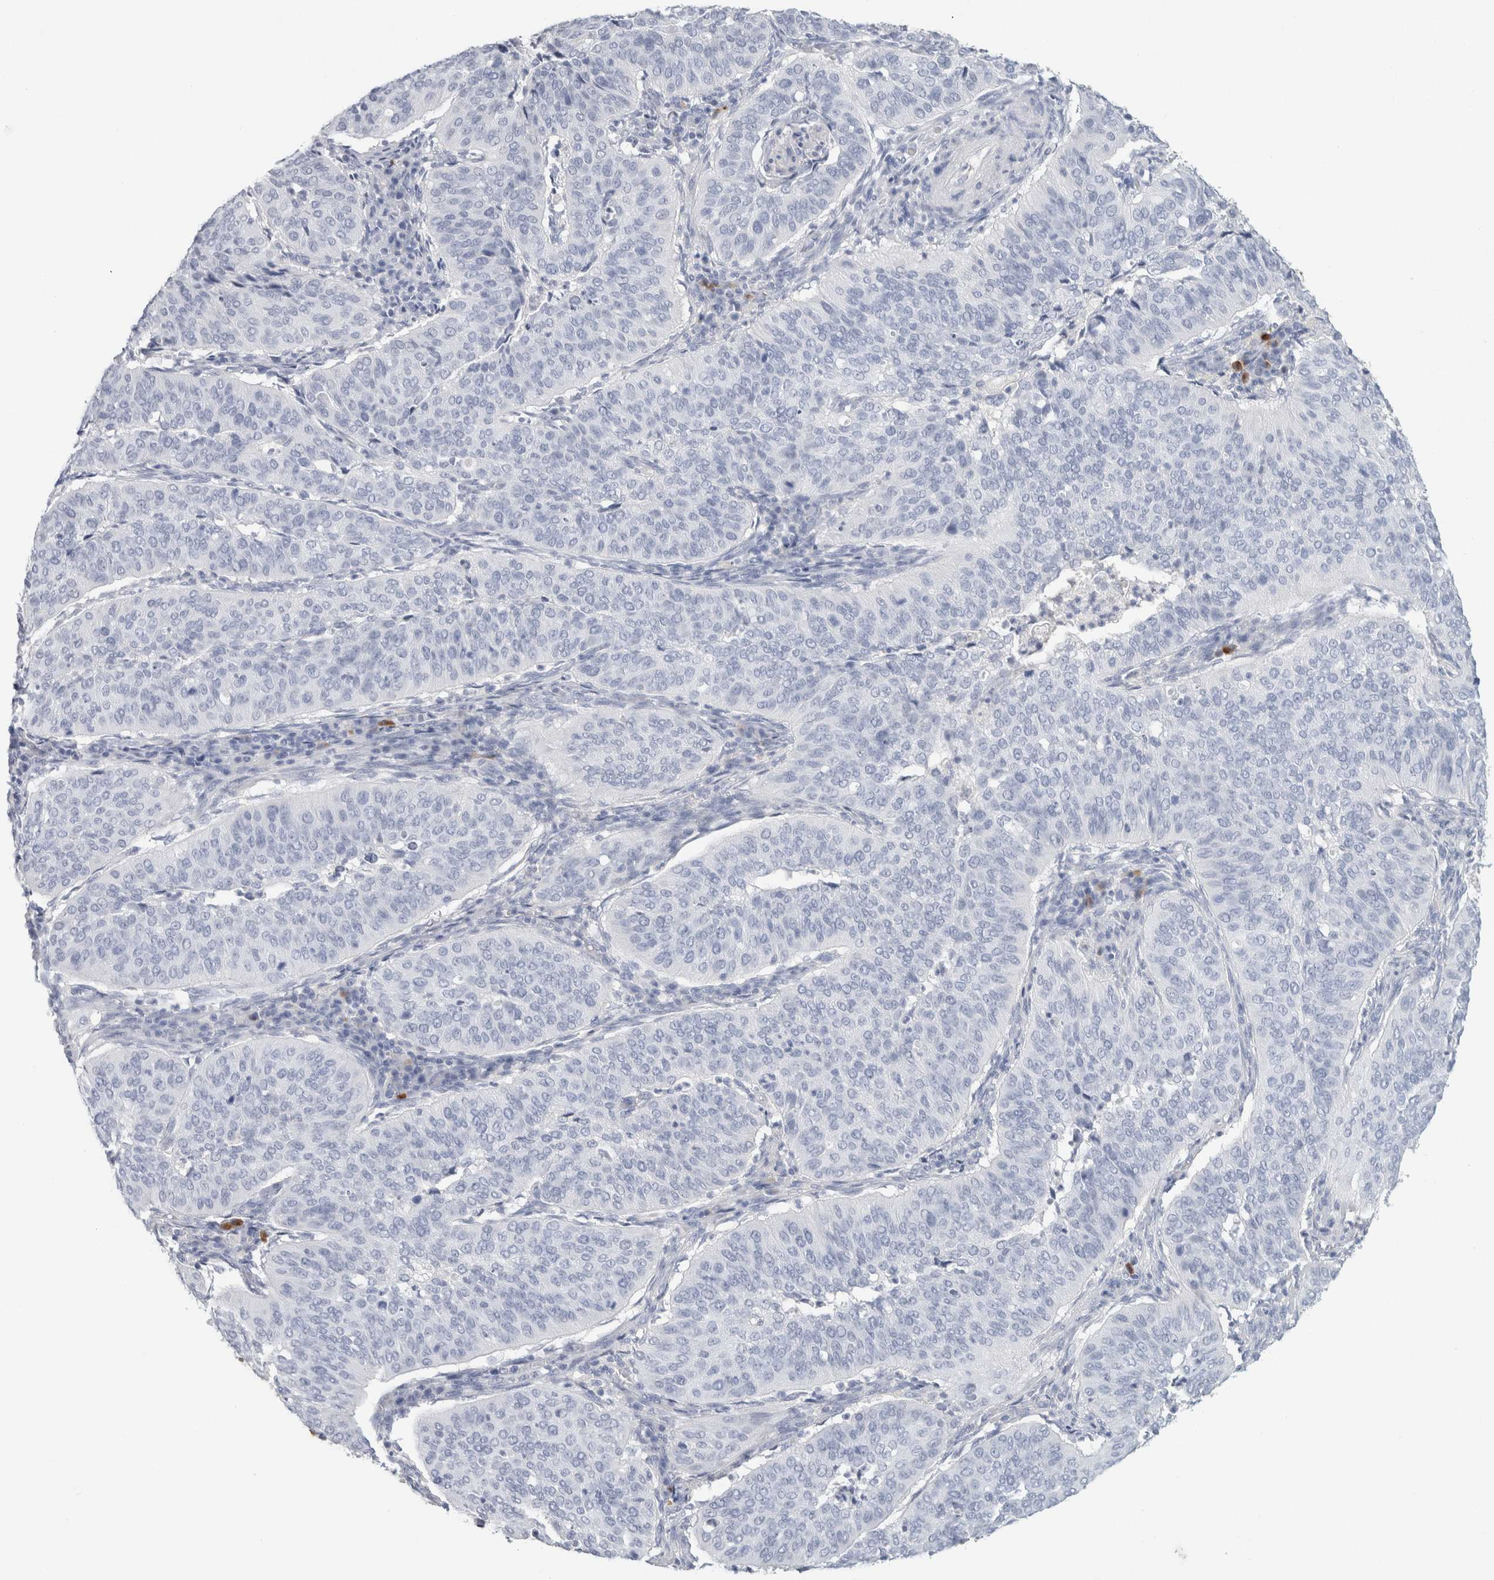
{"staining": {"intensity": "negative", "quantity": "none", "location": "none"}, "tissue": "cervical cancer", "cell_type": "Tumor cells", "image_type": "cancer", "snomed": [{"axis": "morphology", "description": "Normal tissue, NOS"}, {"axis": "morphology", "description": "Squamous cell carcinoma, NOS"}, {"axis": "topography", "description": "Cervix"}], "caption": "There is no significant expression in tumor cells of squamous cell carcinoma (cervical). The staining was performed using DAB to visualize the protein expression in brown, while the nuclei were stained in blue with hematoxylin (Magnification: 20x).", "gene": "IL6", "patient": {"sex": "female", "age": 39}}